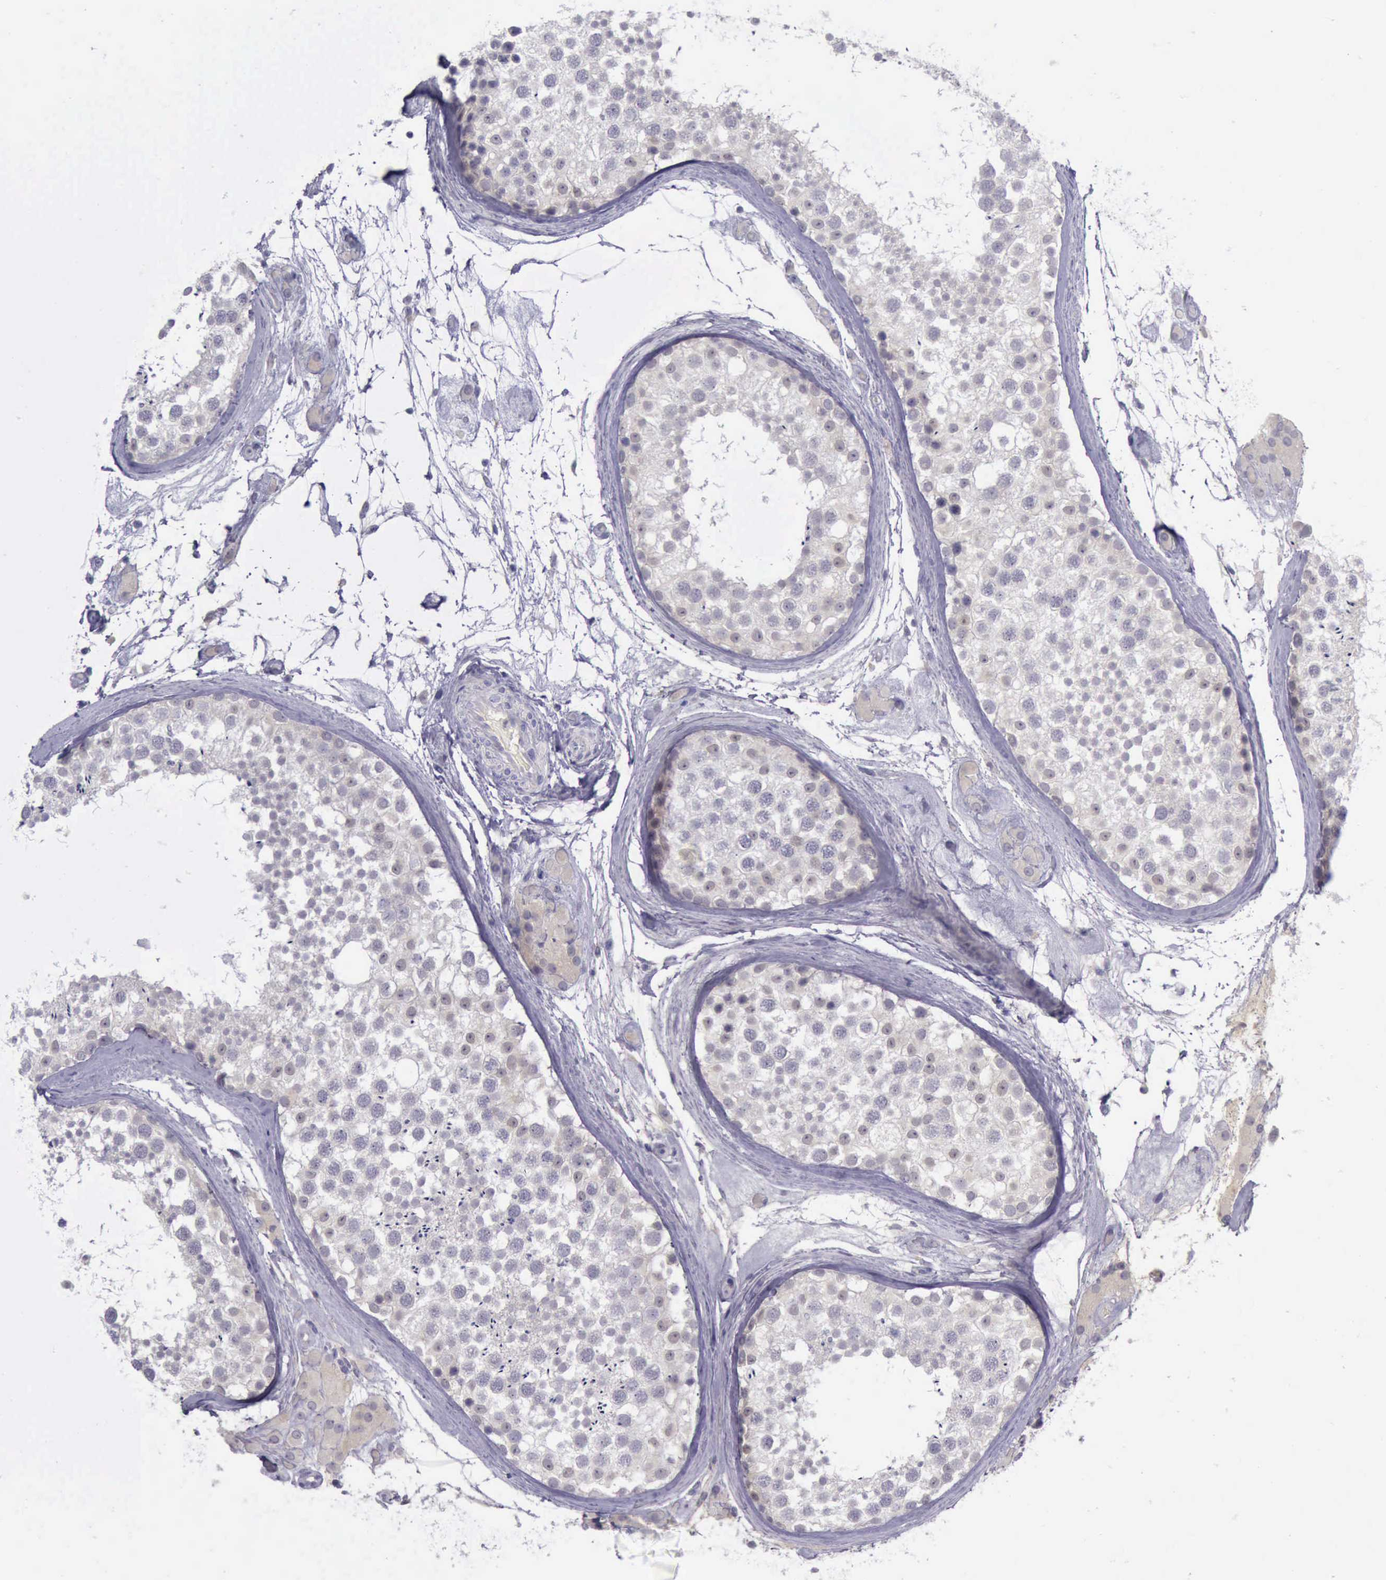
{"staining": {"intensity": "weak", "quantity": ">75%", "location": "cytoplasmic/membranous"}, "tissue": "testis", "cell_type": "Cells in seminiferous ducts", "image_type": "normal", "snomed": [{"axis": "morphology", "description": "Normal tissue, NOS"}, {"axis": "topography", "description": "Testis"}], "caption": "DAB immunohistochemical staining of benign human testis shows weak cytoplasmic/membranous protein positivity in approximately >75% of cells in seminiferous ducts.", "gene": "ARNT2", "patient": {"sex": "male", "age": 46}}